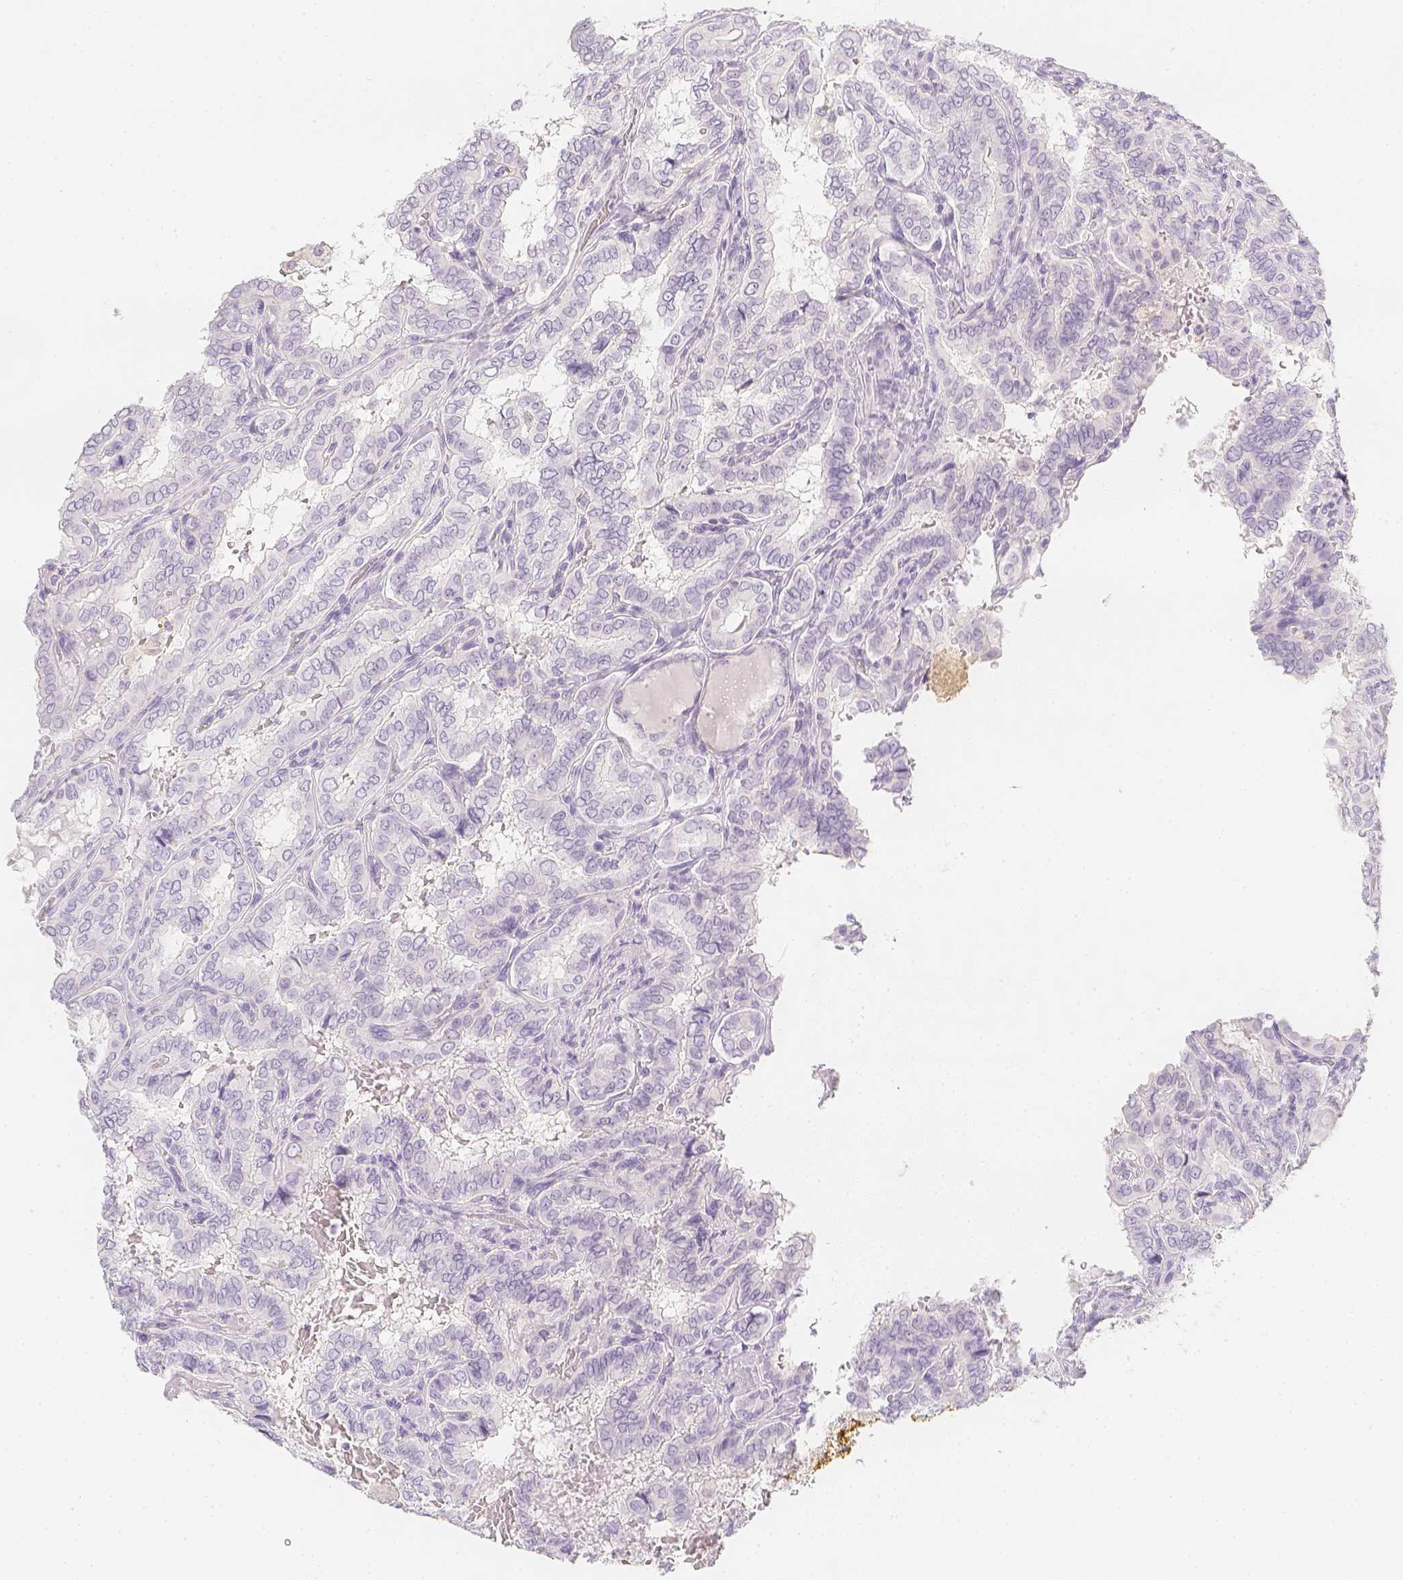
{"staining": {"intensity": "negative", "quantity": "none", "location": "none"}, "tissue": "thyroid cancer", "cell_type": "Tumor cells", "image_type": "cancer", "snomed": [{"axis": "morphology", "description": "Papillary adenocarcinoma, NOS"}, {"axis": "topography", "description": "Thyroid gland"}], "caption": "DAB immunohistochemical staining of thyroid cancer demonstrates no significant staining in tumor cells.", "gene": "SLC18A1", "patient": {"sex": "female", "age": 46}}